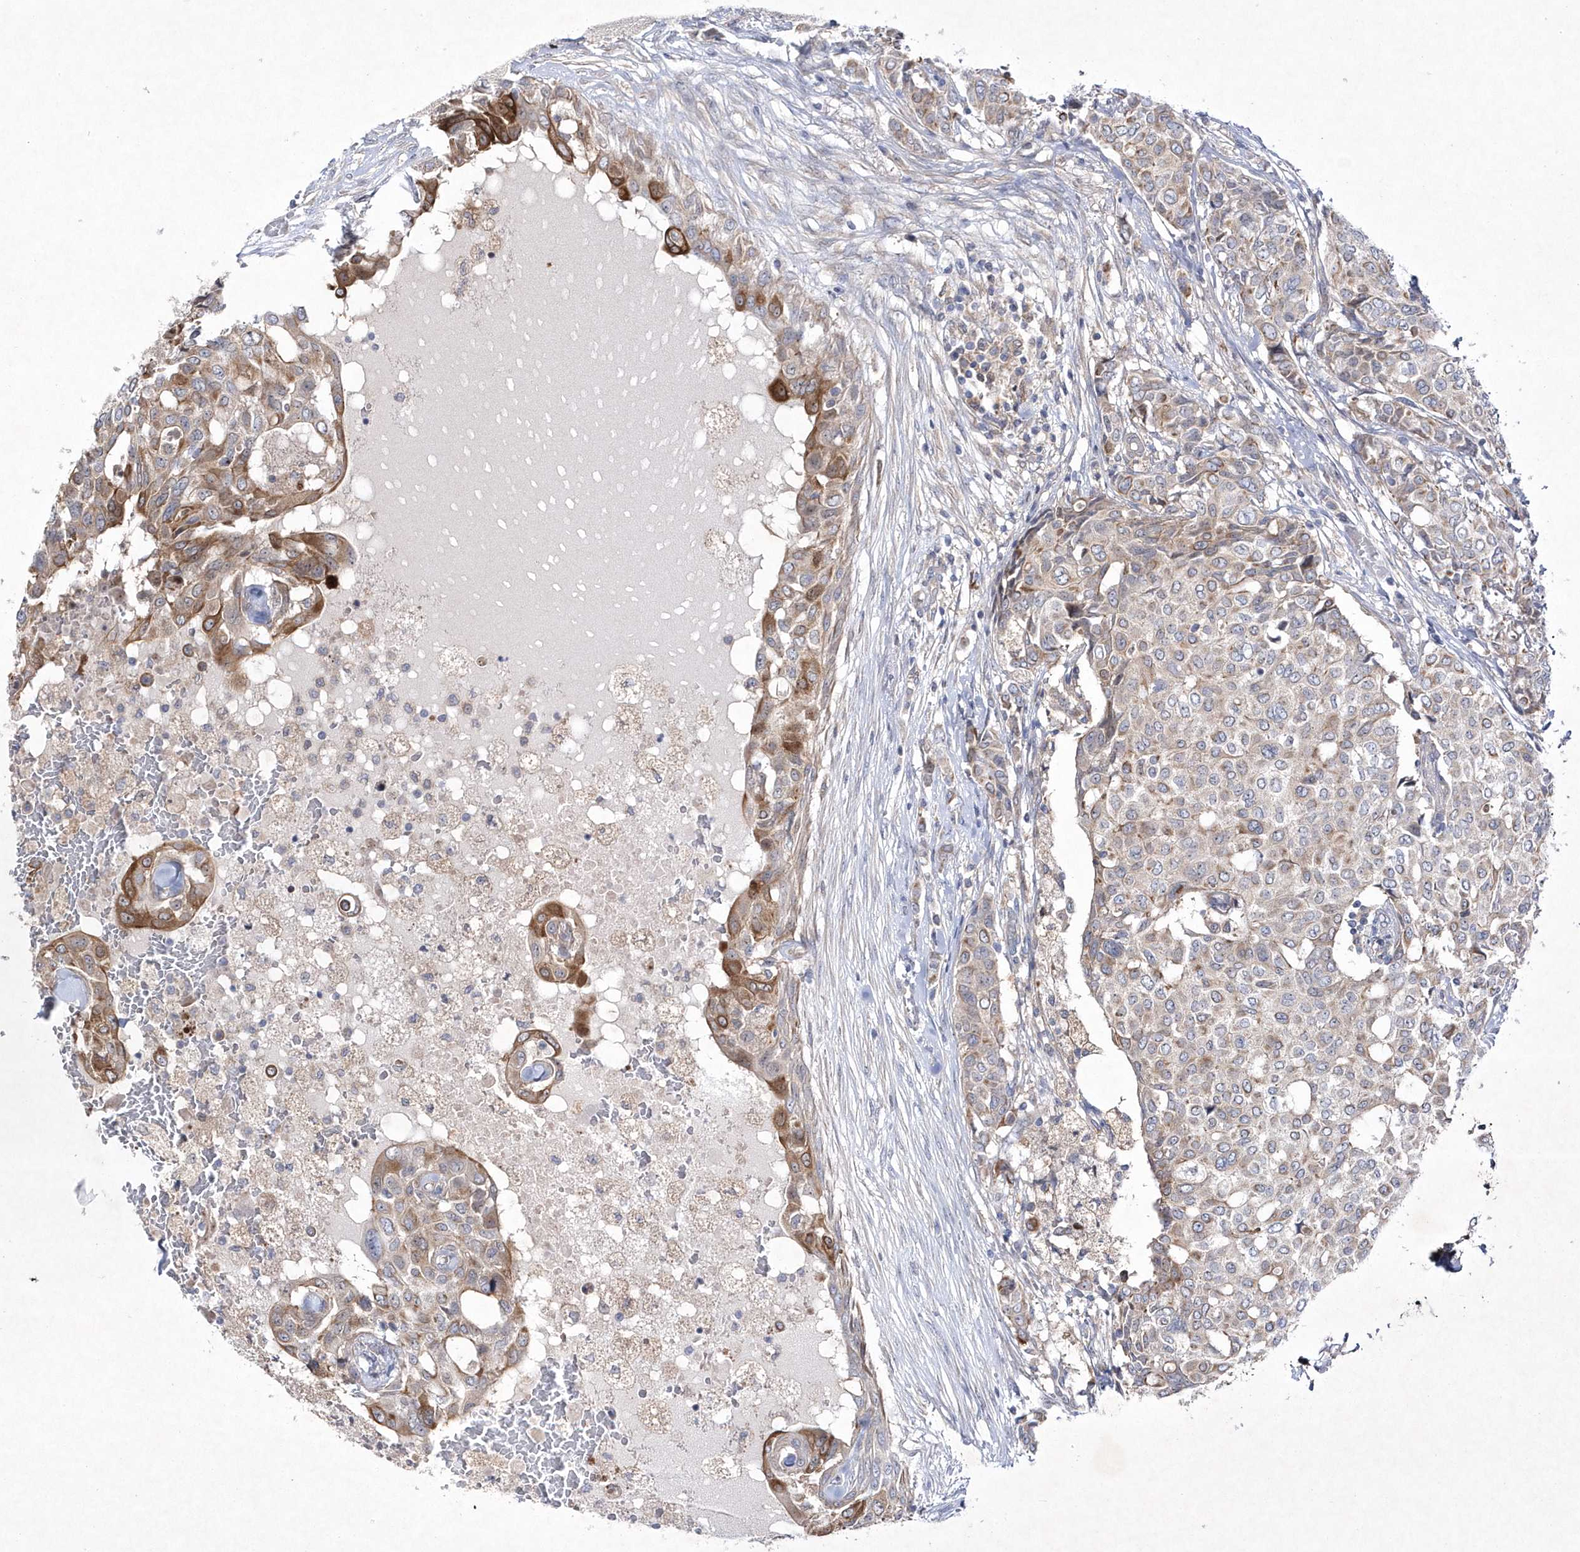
{"staining": {"intensity": "moderate", "quantity": "25%-75%", "location": "cytoplasmic/membranous"}, "tissue": "breast cancer", "cell_type": "Tumor cells", "image_type": "cancer", "snomed": [{"axis": "morphology", "description": "Lobular carcinoma"}, {"axis": "topography", "description": "Breast"}], "caption": "Breast cancer (lobular carcinoma) stained with immunohistochemistry (IHC) exhibits moderate cytoplasmic/membranous expression in approximately 25%-75% of tumor cells.", "gene": "DSPP", "patient": {"sex": "female", "age": 51}}